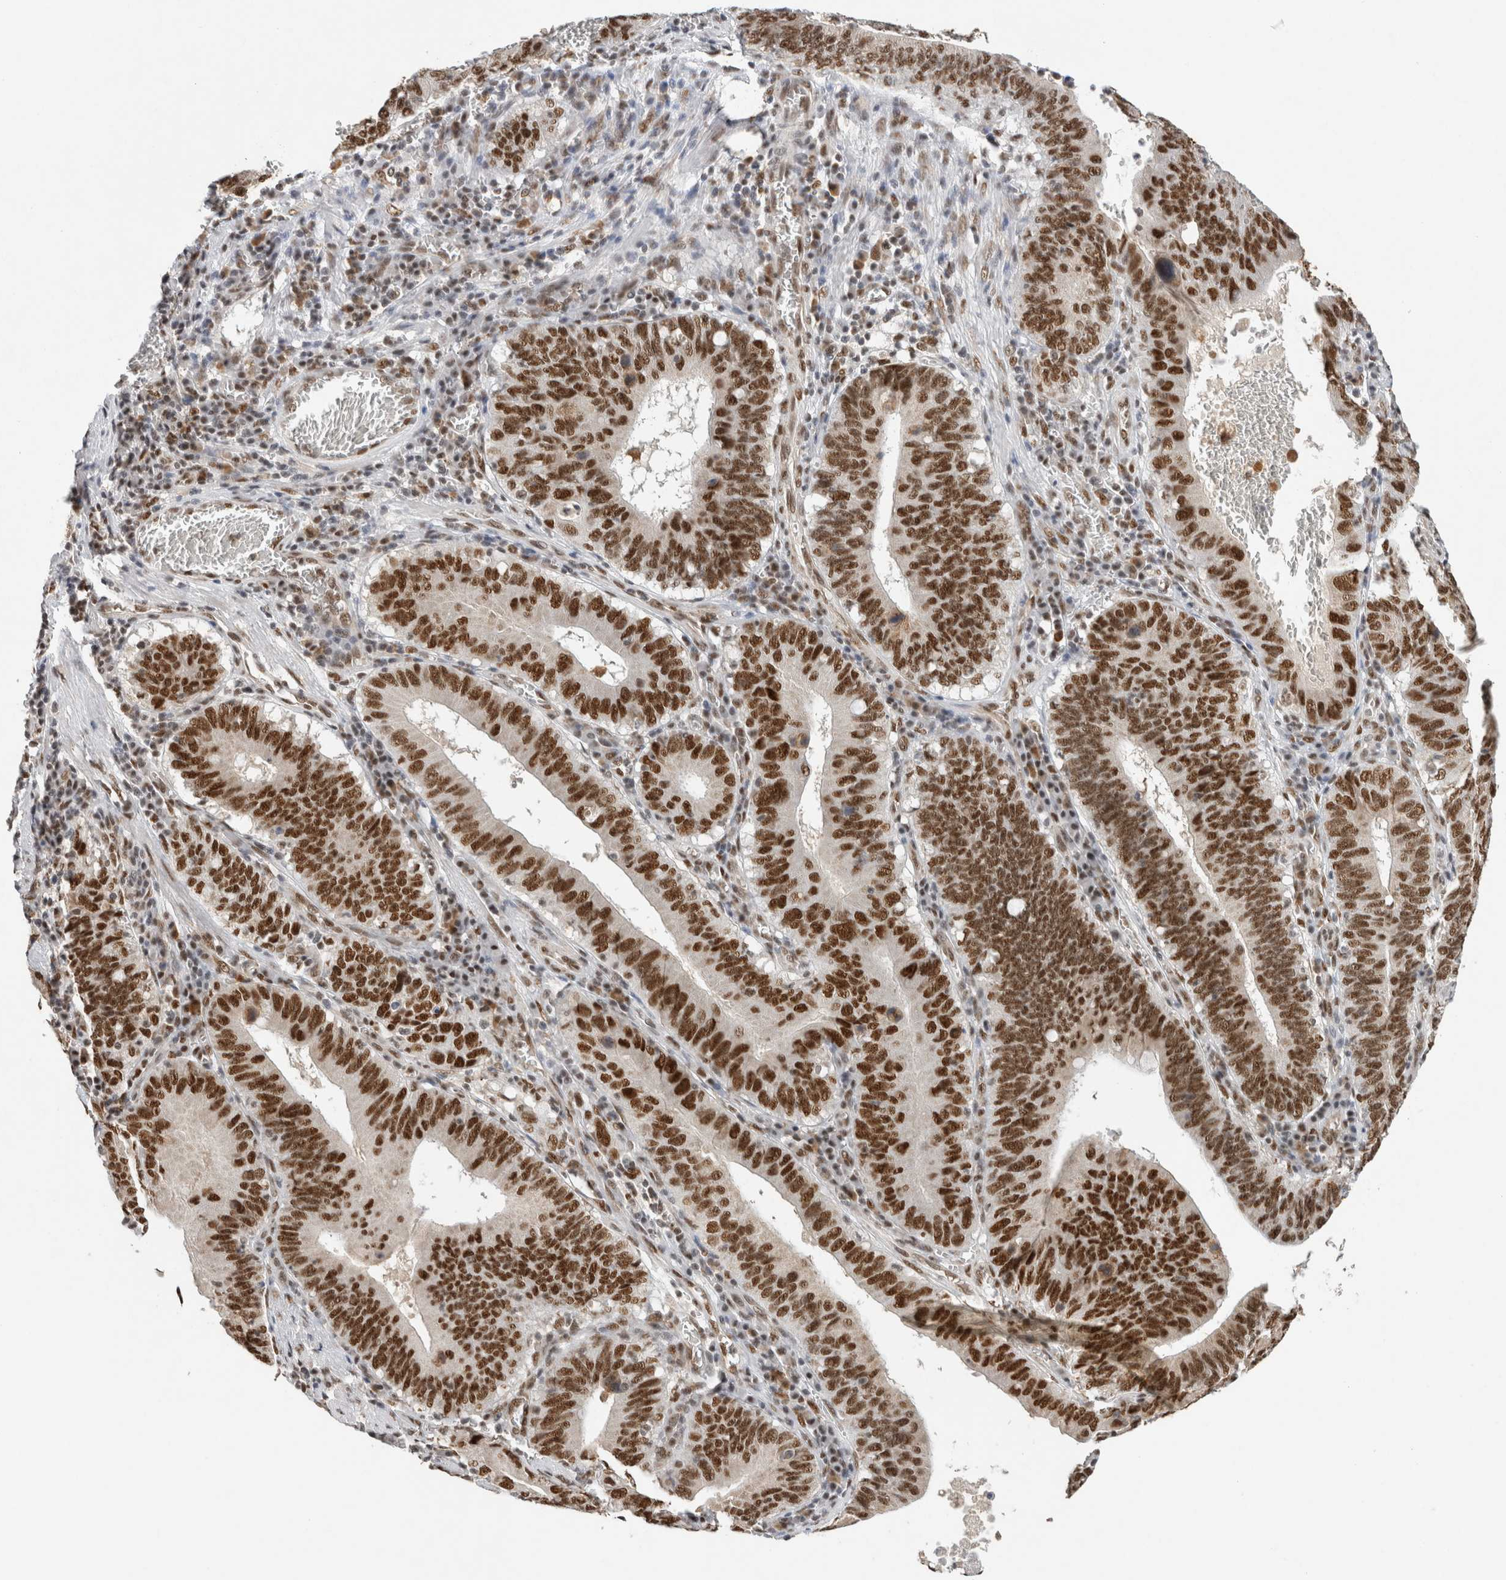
{"staining": {"intensity": "strong", "quantity": ">75%", "location": "nuclear"}, "tissue": "stomach cancer", "cell_type": "Tumor cells", "image_type": "cancer", "snomed": [{"axis": "morphology", "description": "Adenocarcinoma, NOS"}, {"axis": "topography", "description": "Stomach"}, {"axis": "topography", "description": "Gastric cardia"}], "caption": "Adenocarcinoma (stomach) was stained to show a protein in brown. There is high levels of strong nuclear positivity in about >75% of tumor cells.", "gene": "DDX42", "patient": {"sex": "male", "age": 59}}